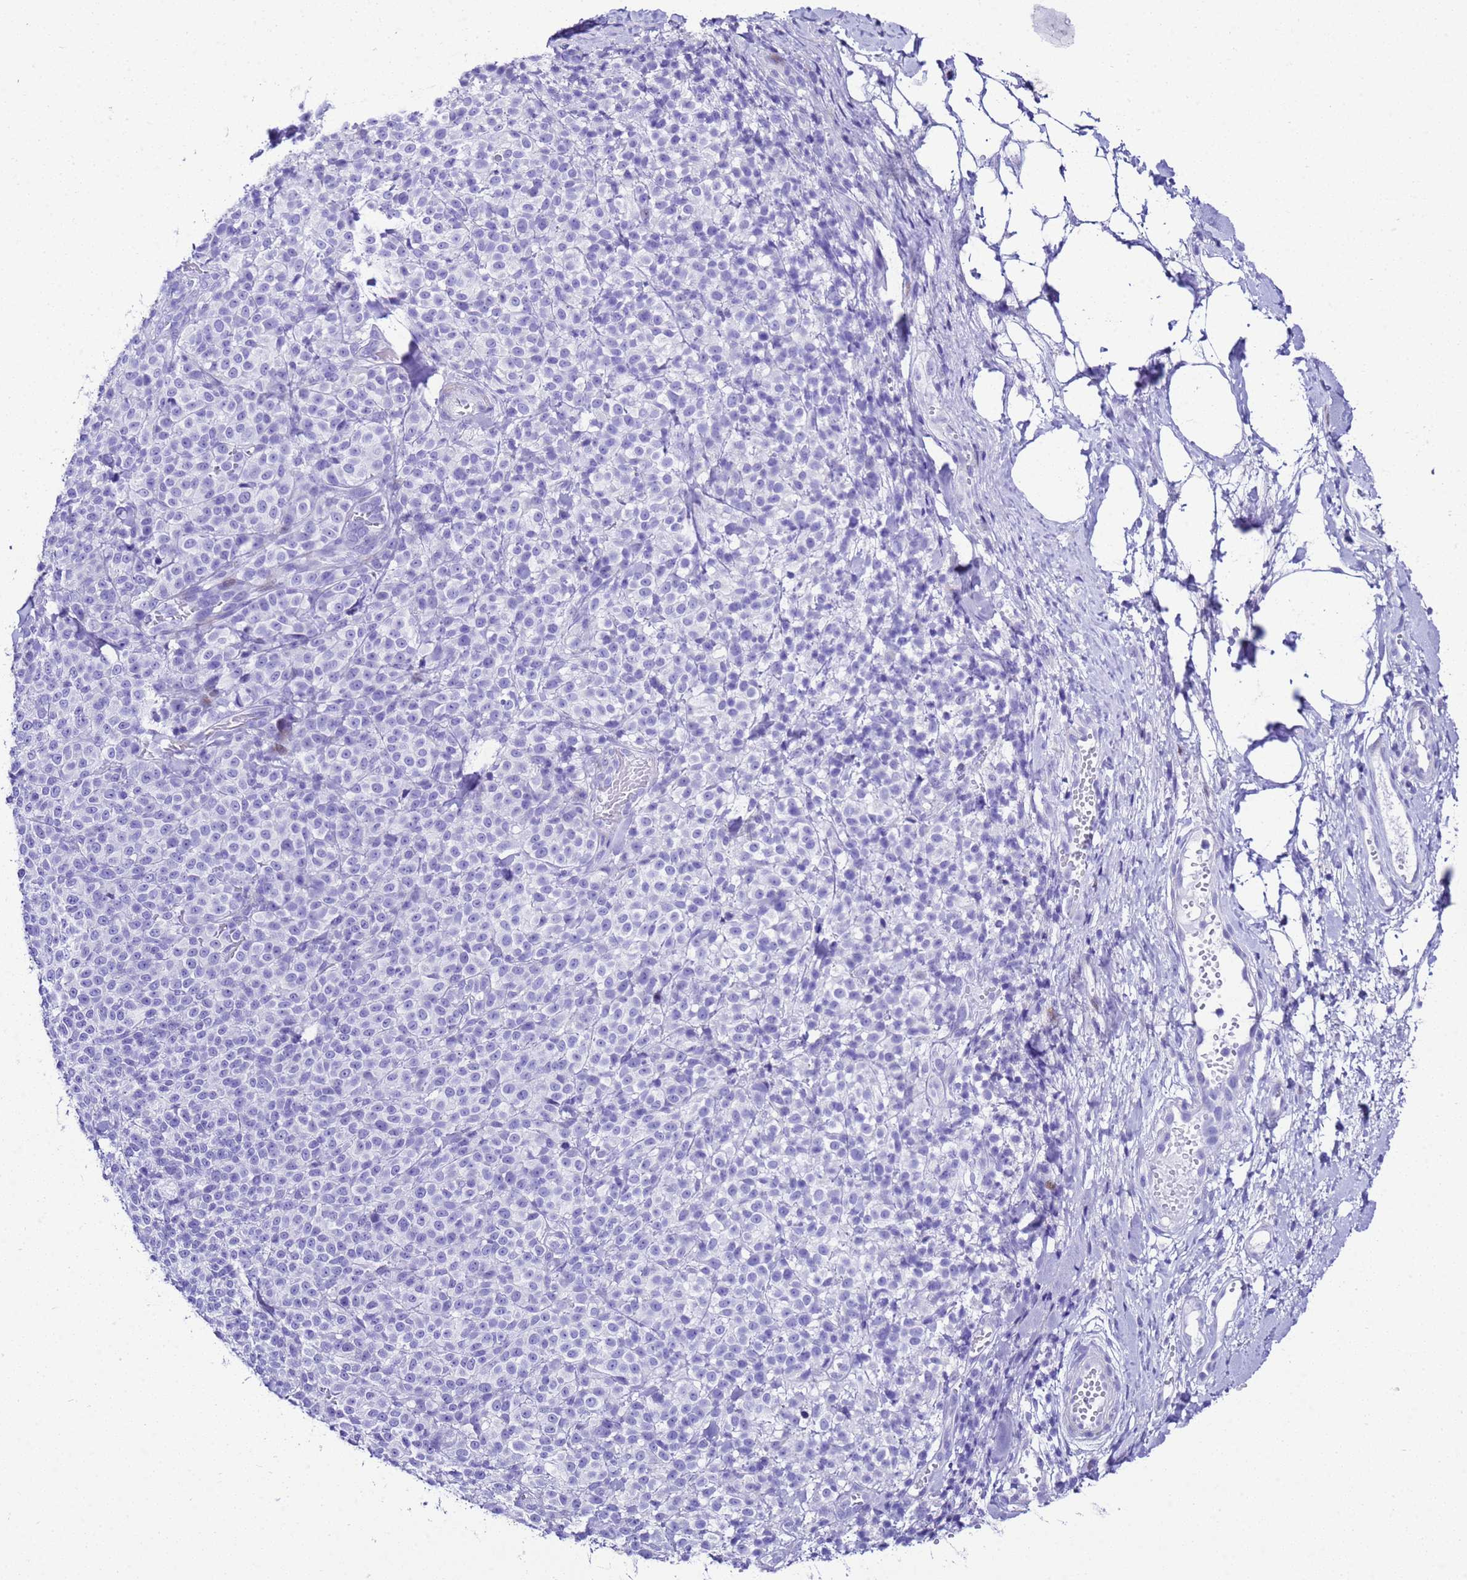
{"staining": {"intensity": "negative", "quantity": "none", "location": "none"}, "tissue": "melanoma", "cell_type": "Tumor cells", "image_type": "cancer", "snomed": [{"axis": "morphology", "description": "Normal tissue, NOS"}, {"axis": "morphology", "description": "Malignant melanoma, NOS"}, {"axis": "topography", "description": "Skin"}], "caption": "An image of human malignant melanoma is negative for staining in tumor cells.", "gene": "UGT2B10", "patient": {"sex": "female", "age": 34}}